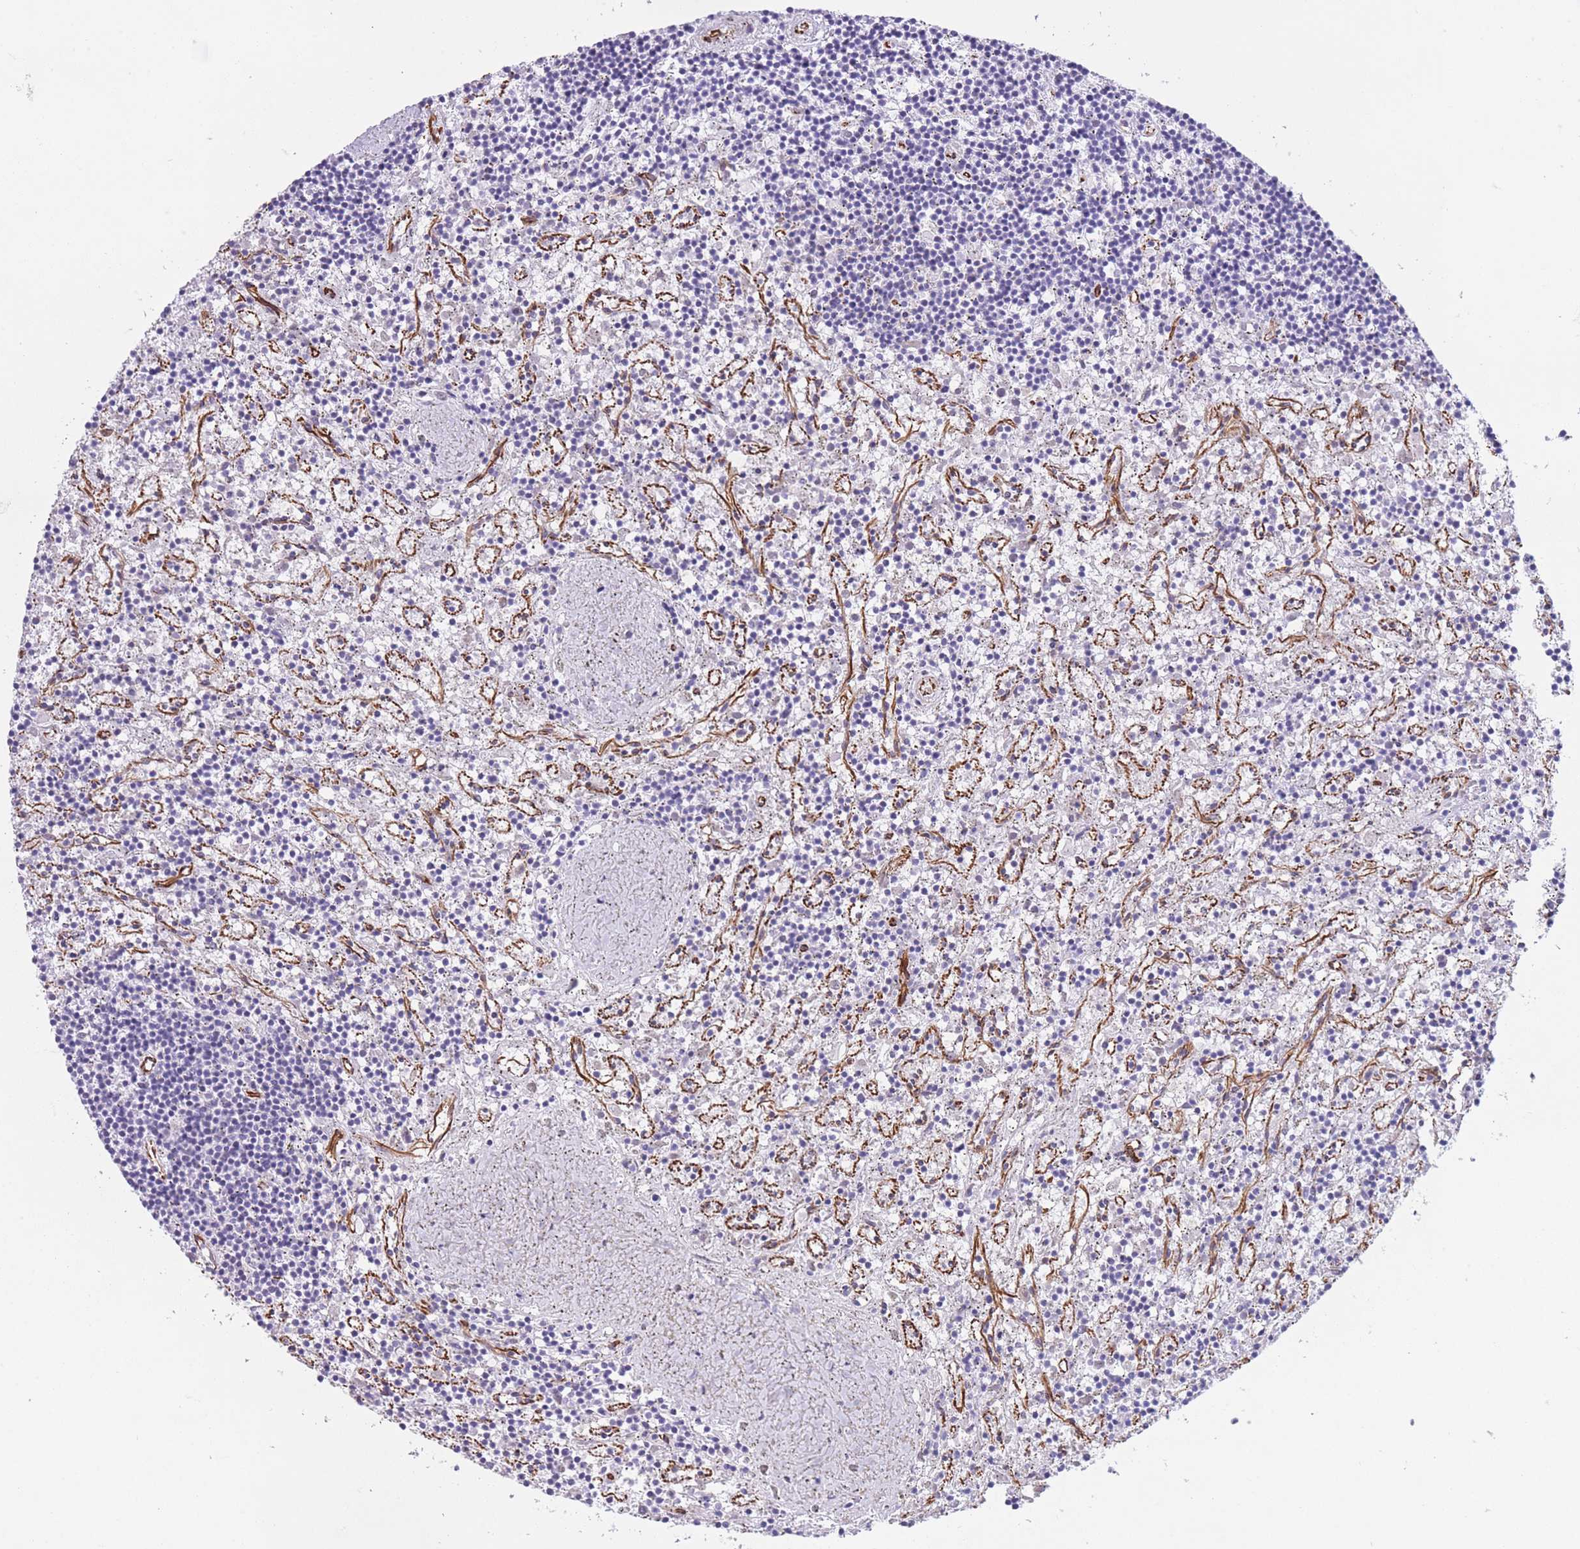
{"staining": {"intensity": "negative", "quantity": "none", "location": "none"}, "tissue": "lymphoma", "cell_type": "Tumor cells", "image_type": "cancer", "snomed": [{"axis": "morphology", "description": "Malignant lymphoma, non-Hodgkin's type, Low grade"}, {"axis": "topography", "description": "Spleen"}], "caption": "The immunohistochemistry (IHC) image has no significant expression in tumor cells of low-grade malignant lymphoma, non-Hodgkin's type tissue.", "gene": "PTCD1", "patient": {"sex": "male", "age": 76}}